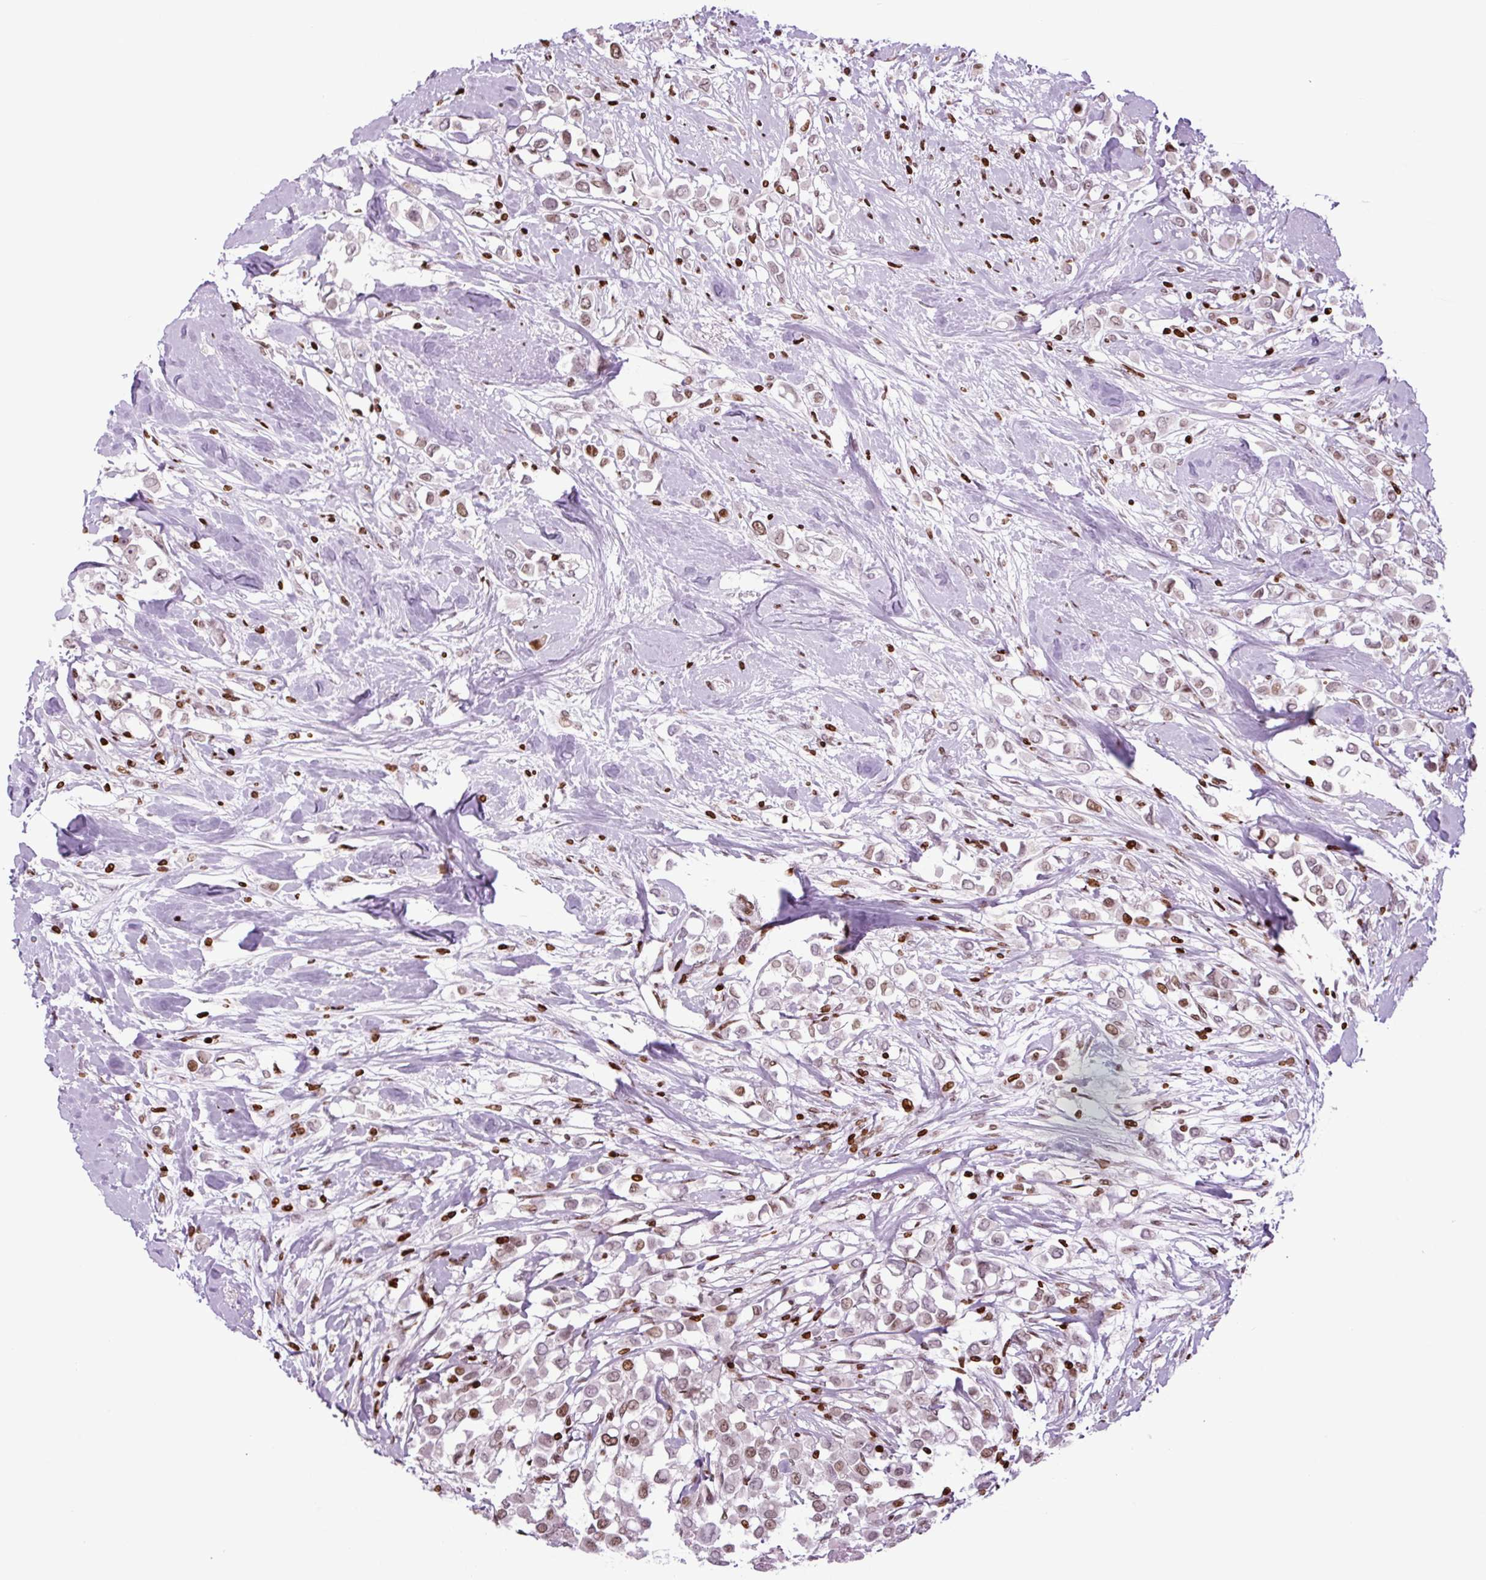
{"staining": {"intensity": "moderate", "quantity": ">75%", "location": "nuclear"}, "tissue": "breast cancer", "cell_type": "Tumor cells", "image_type": "cancer", "snomed": [{"axis": "morphology", "description": "Duct carcinoma"}, {"axis": "topography", "description": "Breast"}], "caption": "Immunohistochemical staining of breast cancer (infiltrating ductal carcinoma) shows medium levels of moderate nuclear staining in approximately >75% of tumor cells.", "gene": "H1-3", "patient": {"sex": "female", "age": 61}}